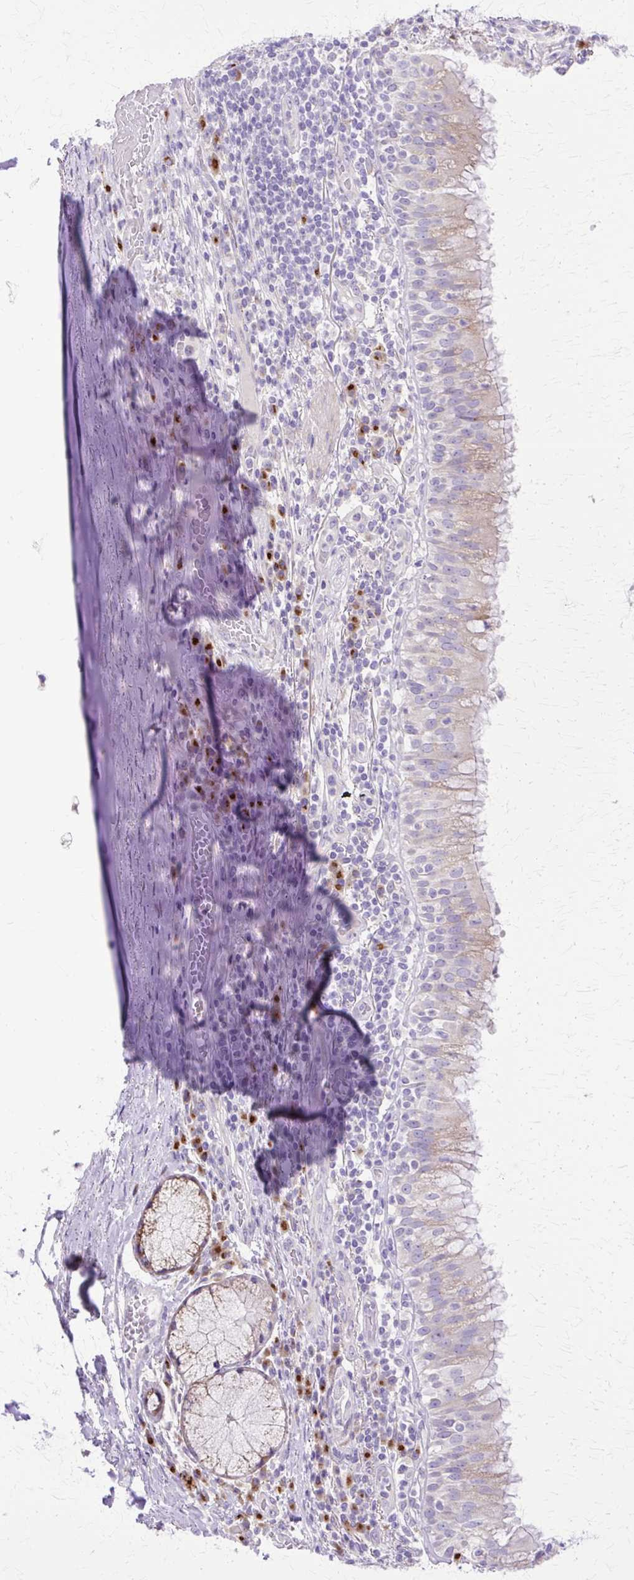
{"staining": {"intensity": "moderate", "quantity": "<25%", "location": "cytoplasmic/membranous"}, "tissue": "bronchus", "cell_type": "Respiratory epithelial cells", "image_type": "normal", "snomed": [{"axis": "morphology", "description": "Normal tissue, NOS"}, {"axis": "topography", "description": "Cartilage tissue"}, {"axis": "topography", "description": "Bronchus"}], "caption": "This is a micrograph of immunohistochemistry staining of benign bronchus, which shows moderate positivity in the cytoplasmic/membranous of respiratory epithelial cells.", "gene": "TBC1D3B", "patient": {"sex": "male", "age": 56}}